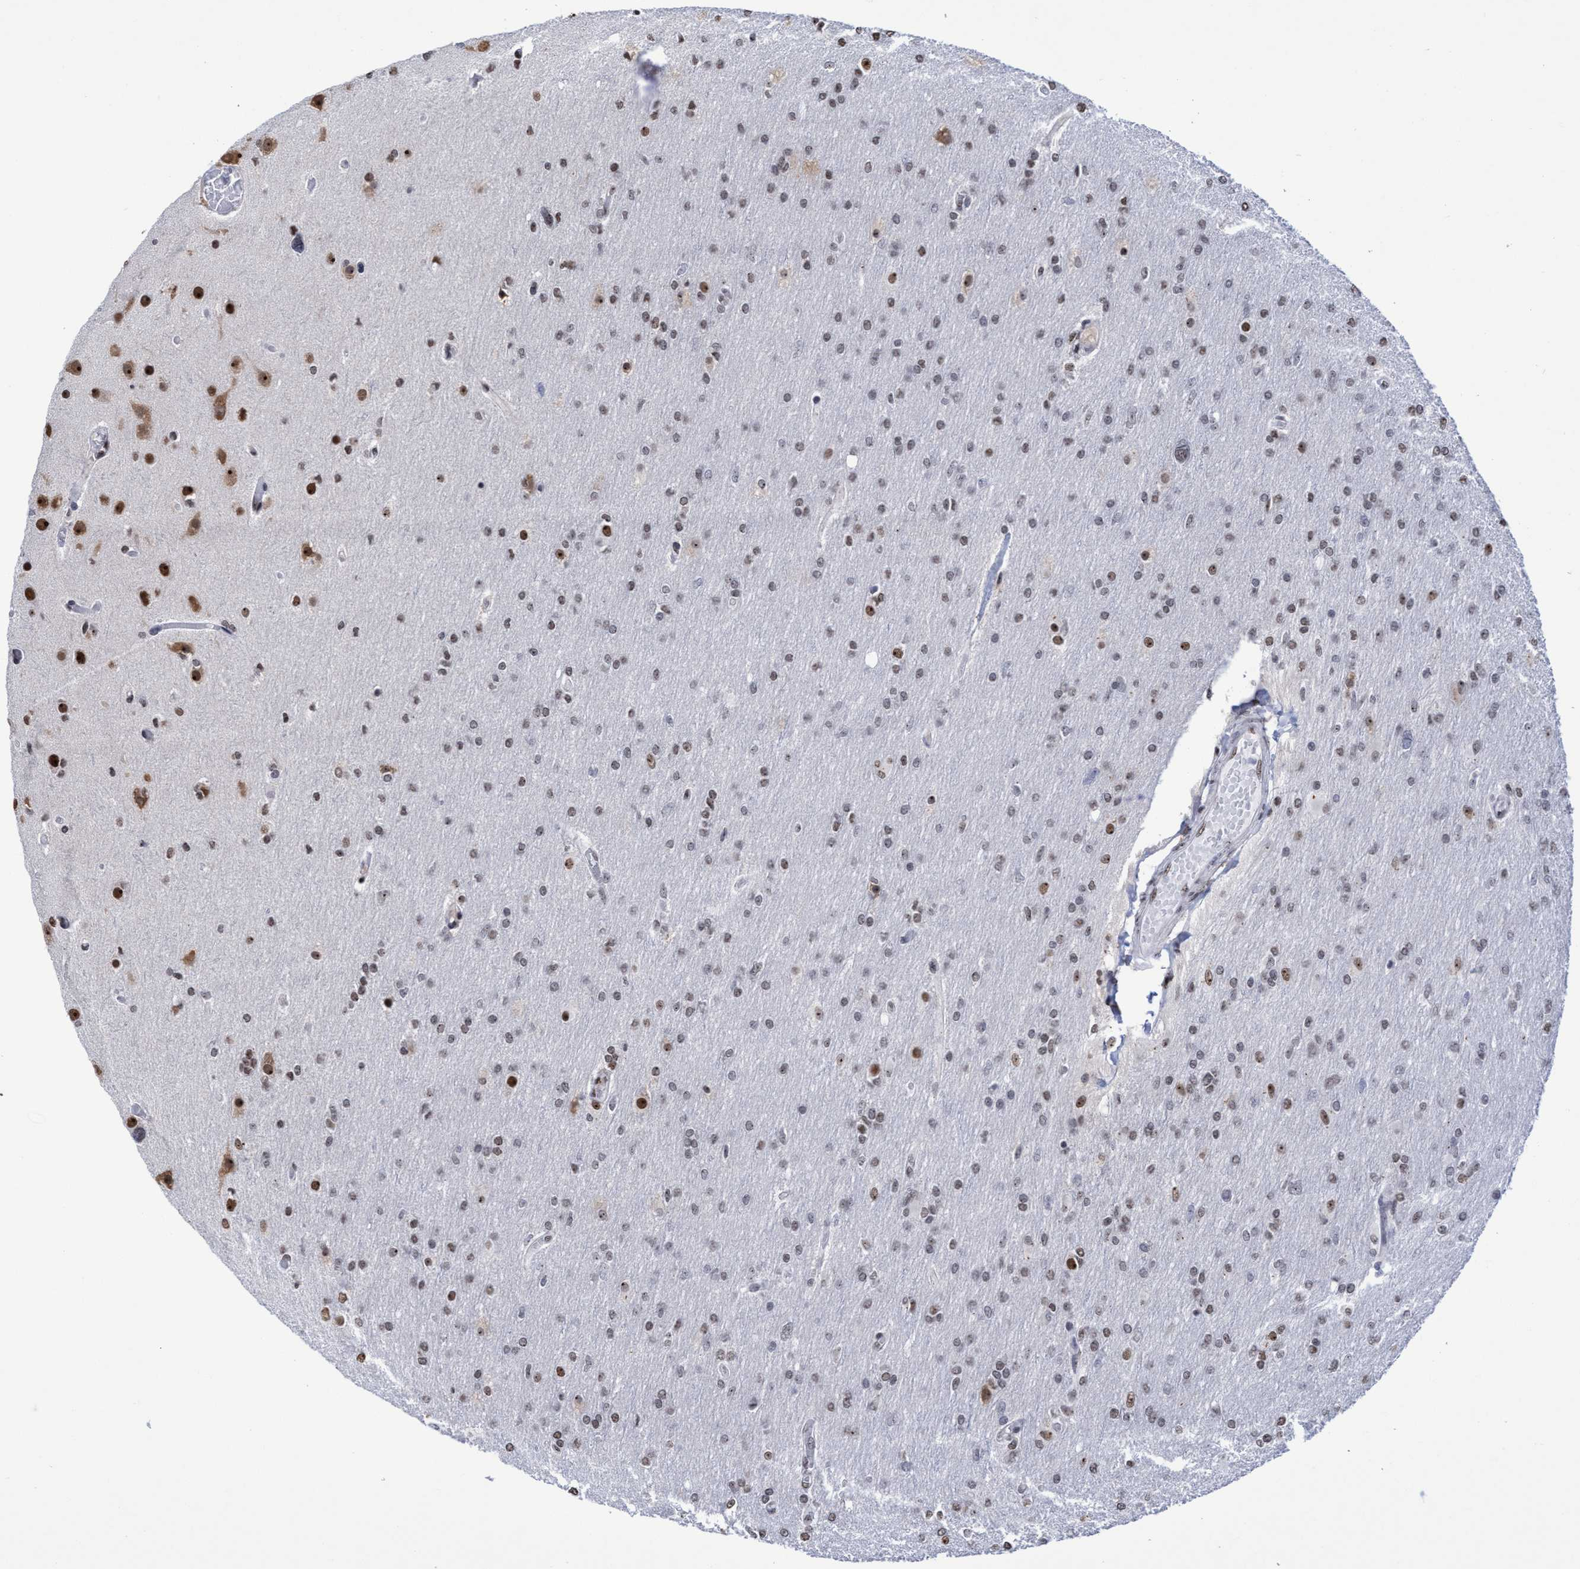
{"staining": {"intensity": "moderate", "quantity": "25%-75%", "location": "nuclear"}, "tissue": "glioma", "cell_type": "Tumor cells", "image_type": "cancer", "snomed": [{"axis": "morphology", "description": "Glioma, malignant, High grade"}, {"axis": "topography", "description": "Cerebral cortex"}], "caption": "A brown stain labels moderate nuclear expression of a protein in human glioma tumor cells.", "gene": "EFCAB10", "patient": {"sex": "female", "age": 36}}